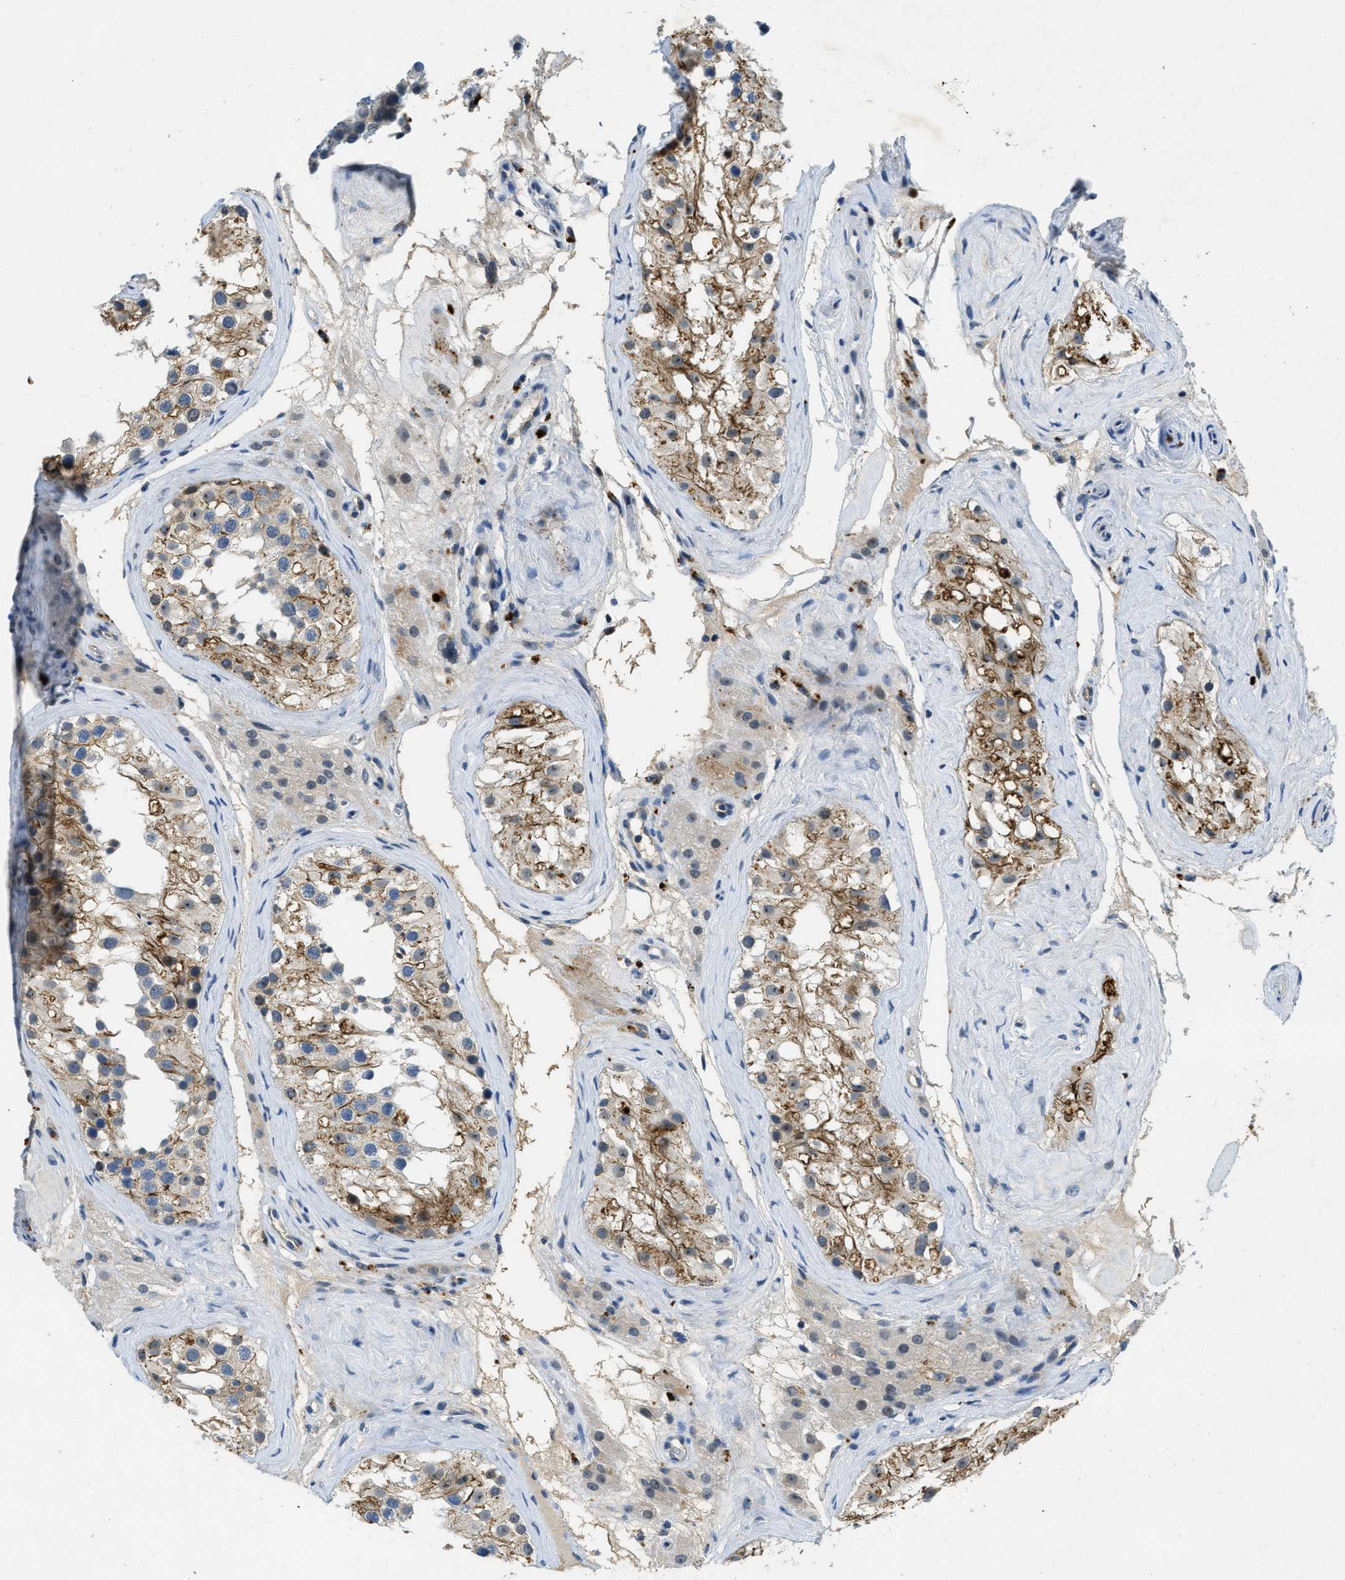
{"staining": {"intensity": "weak", "quantity": "25%-75%", "location": "cytoplasmic/membranous"}, "tissue": "testis", "cell_type": "Cells in seminiferous ducts", "image_type": "normal", "snomed": [{"axis": "morphology", "description": "Normal tissue, NOS"}, {"axis": "morphology", "description": "Seminoma, NOS"}, {"axis": "topography", "description": "Testis"}], "caption": "Immunohistochemistry (IHC) (DAB) staining of unremarkable testis reveals weak cytoplasmic/membranous protein expression in approximately 25%-75% of cells in seminiferous ducts. Nuclei are stained in blue.", "gene": "SLCO2A1", "patient": {"sex": "male", "age": 71}}